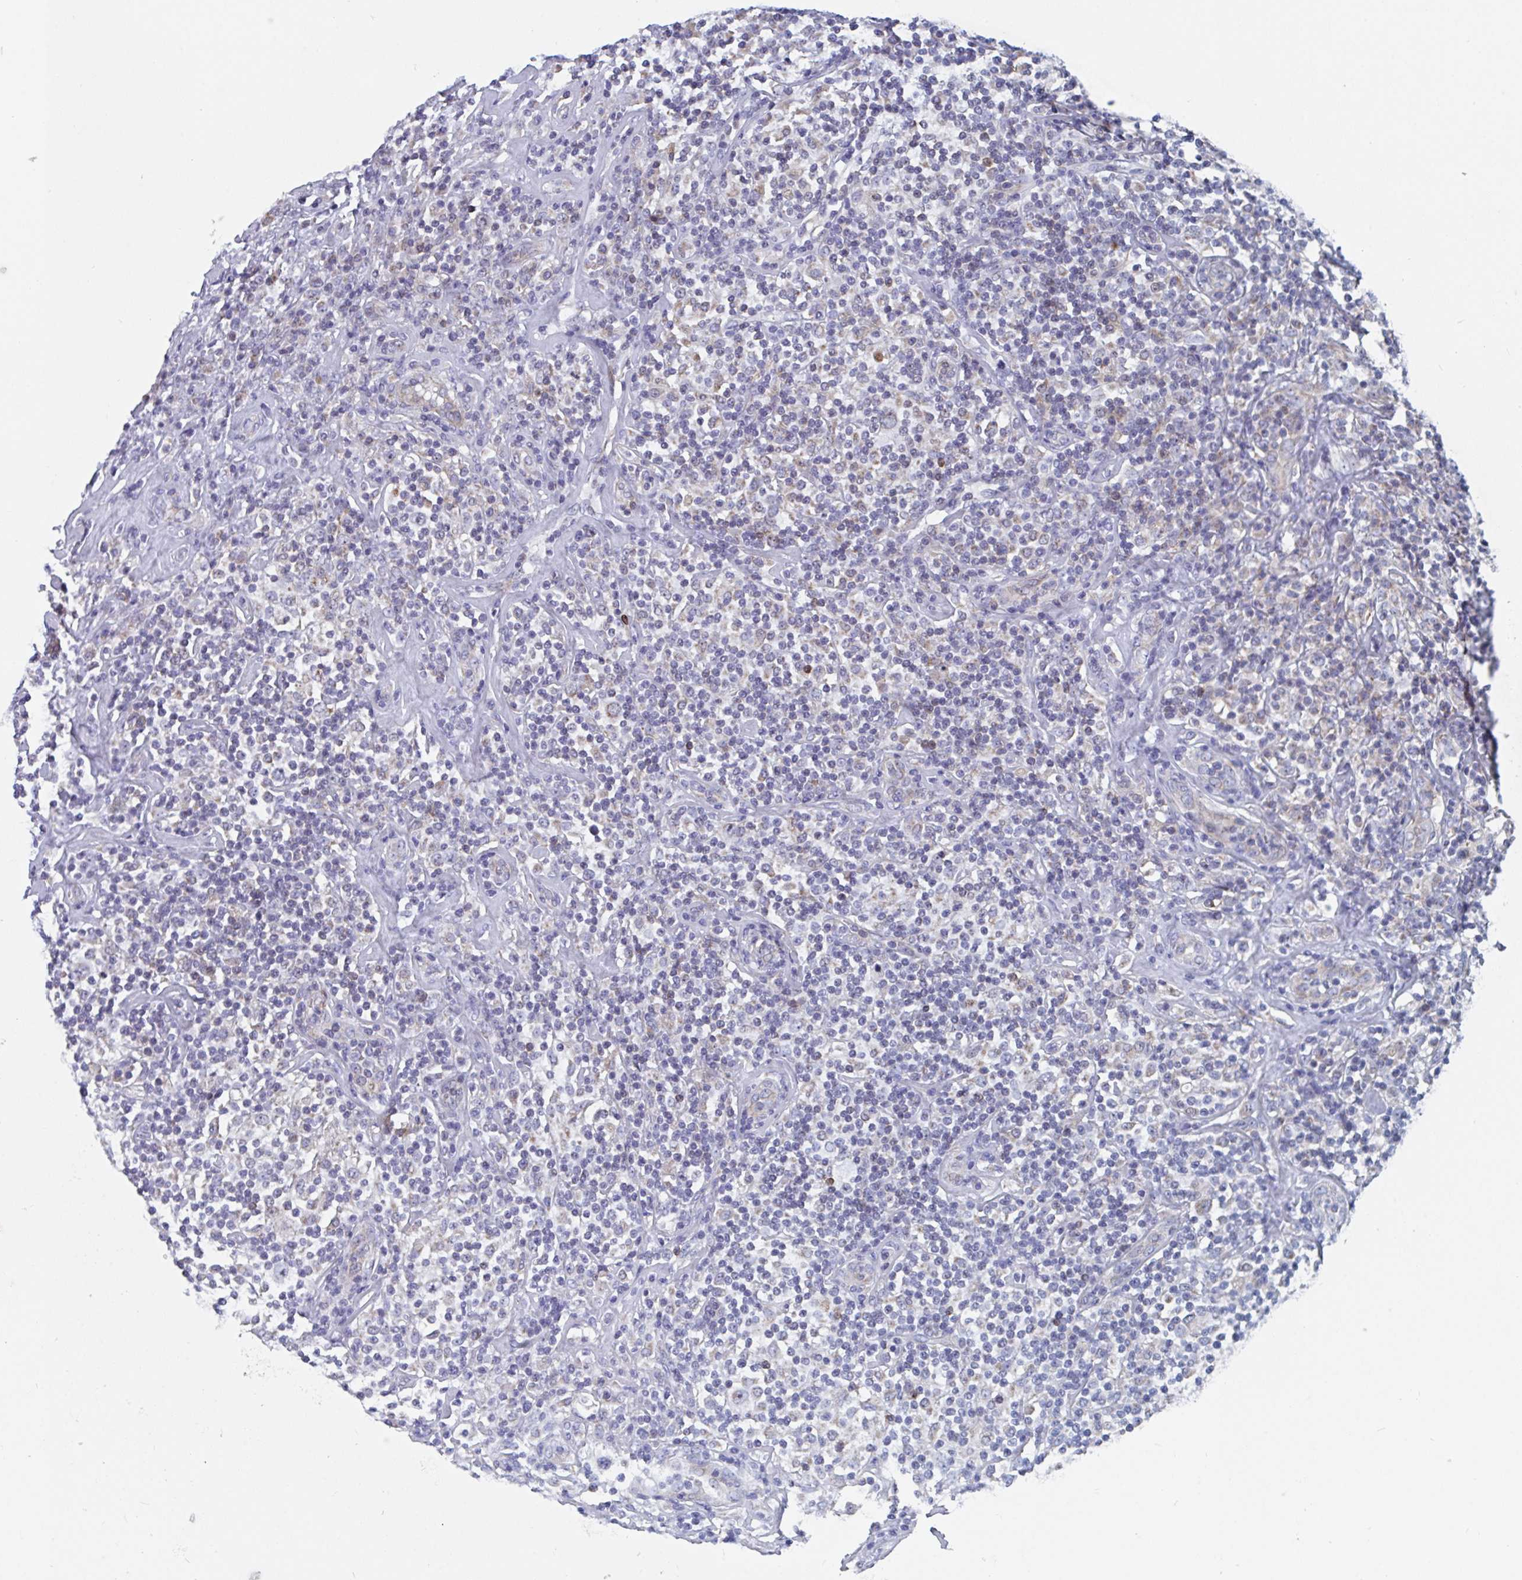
{"staining": {"intensity": "negative", "quantity": "none", "location": "none"}, "tissue": "lymphoma", "cell_type": "Tumor cells", "image_type": "cancer", "snomed": [{"axis": "morphology", "description": "Hodgkin's disease, NOS"}, {"axis": "morphology", "description": "Hodgkin's lymphoma, nodular sclerosis"}, {"axis": "topography", "description": "Lymph node"}], "caption": "The histopathology image demonstrates no staining of tumor cells in Hodgkin's disease.", "gene": "MRPL53", "patient": {"sex": "female", "age": 10}}